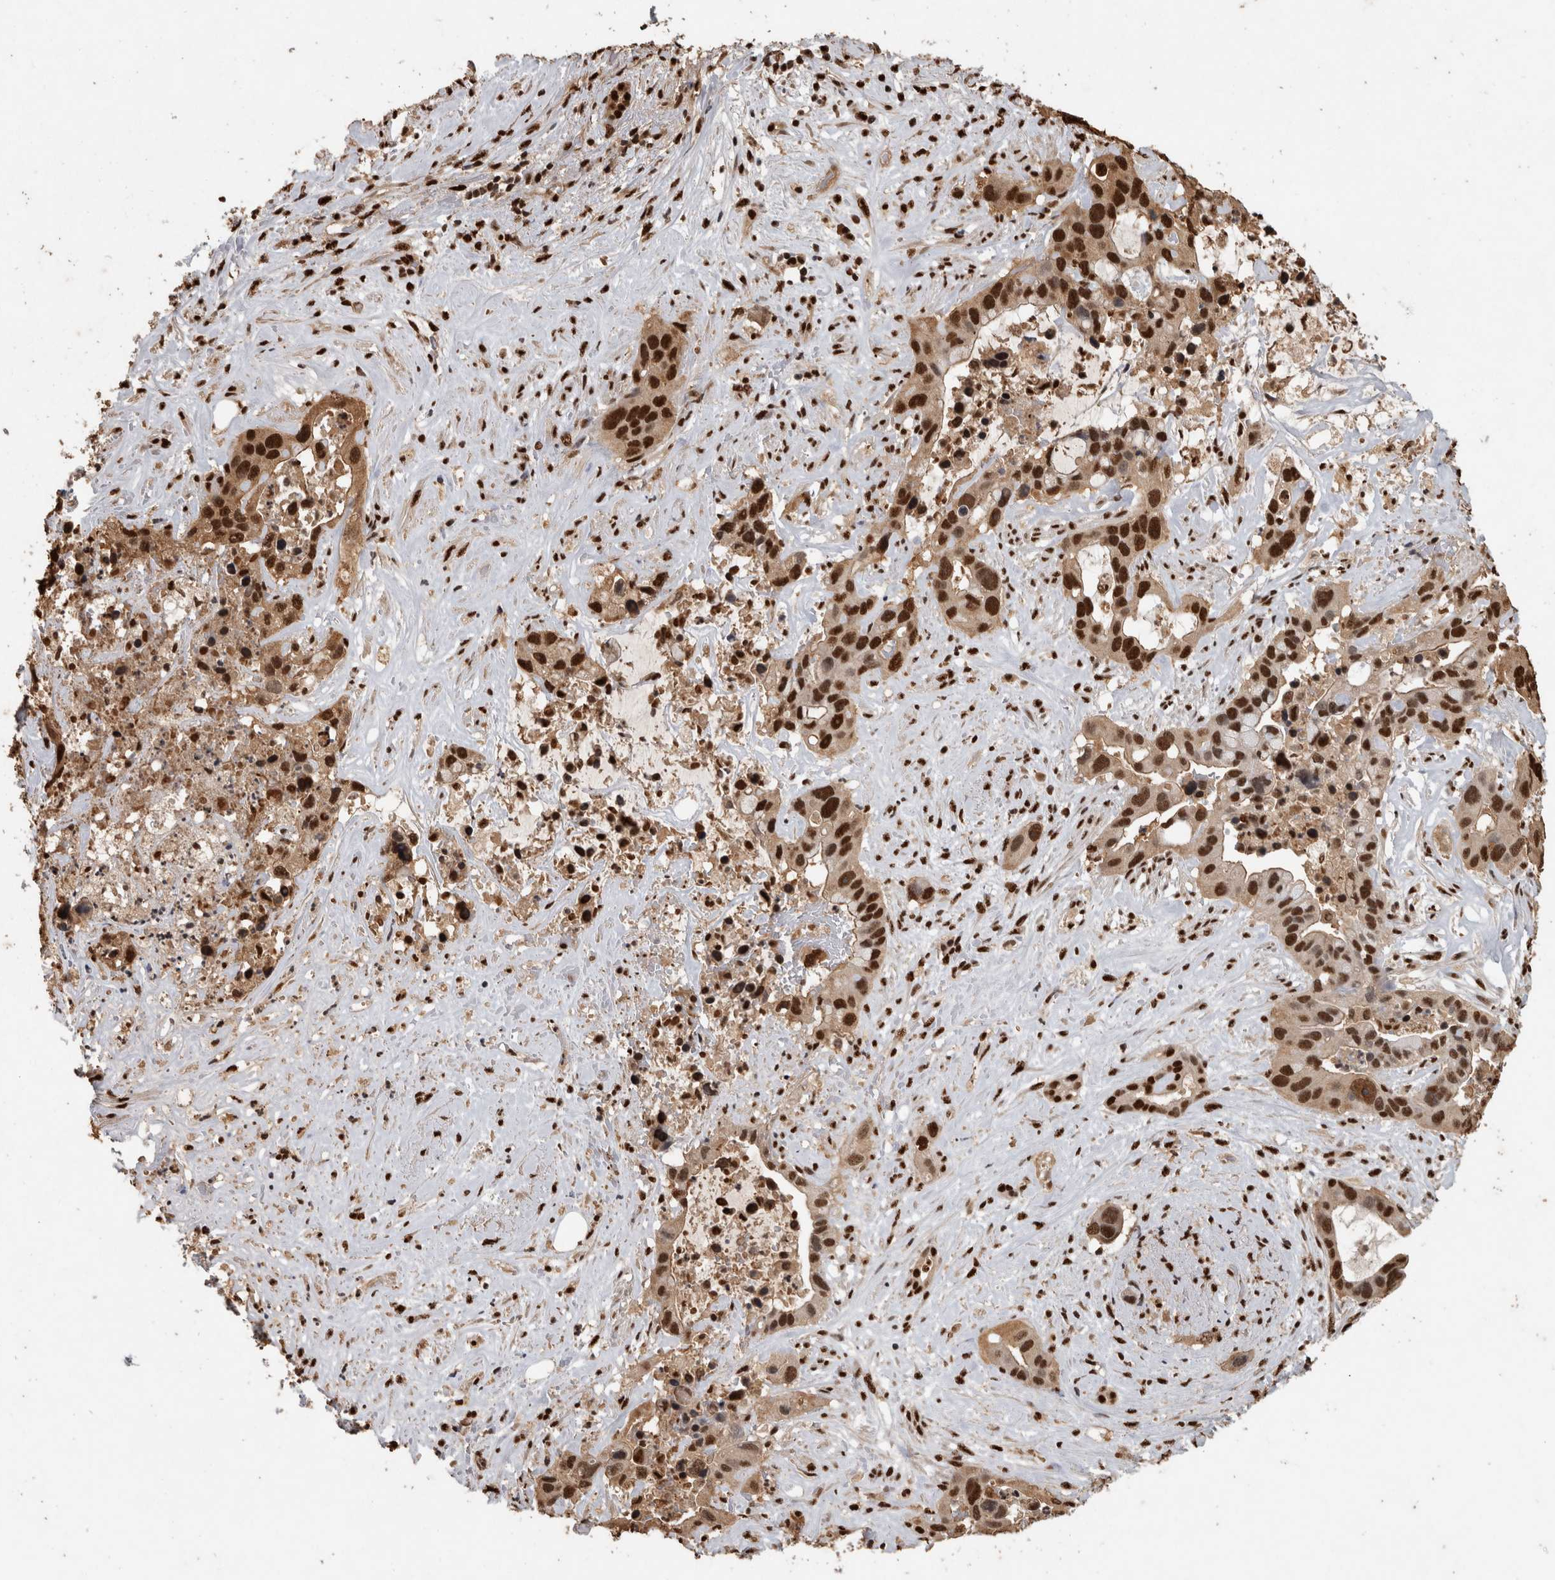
{"staining": {"intensity": "strong", "quantity": ">75%", "location": "nuclear"}, "tissue": "liver cancer", "cell_type": "Tumor cells", "image_type": "cancer", "snomed": [{"axis": "morphology", "description": "Cholangiocarcinoma"}, {"axis": "topography", "description": "Liver"}], "caption": "Human liver cancer (cholangiocarcinoma) stained with a protein marker reveals strong staining in tumor cells.", "gene": "RAD50", "patient": {"sex": "female", "age": 65}}